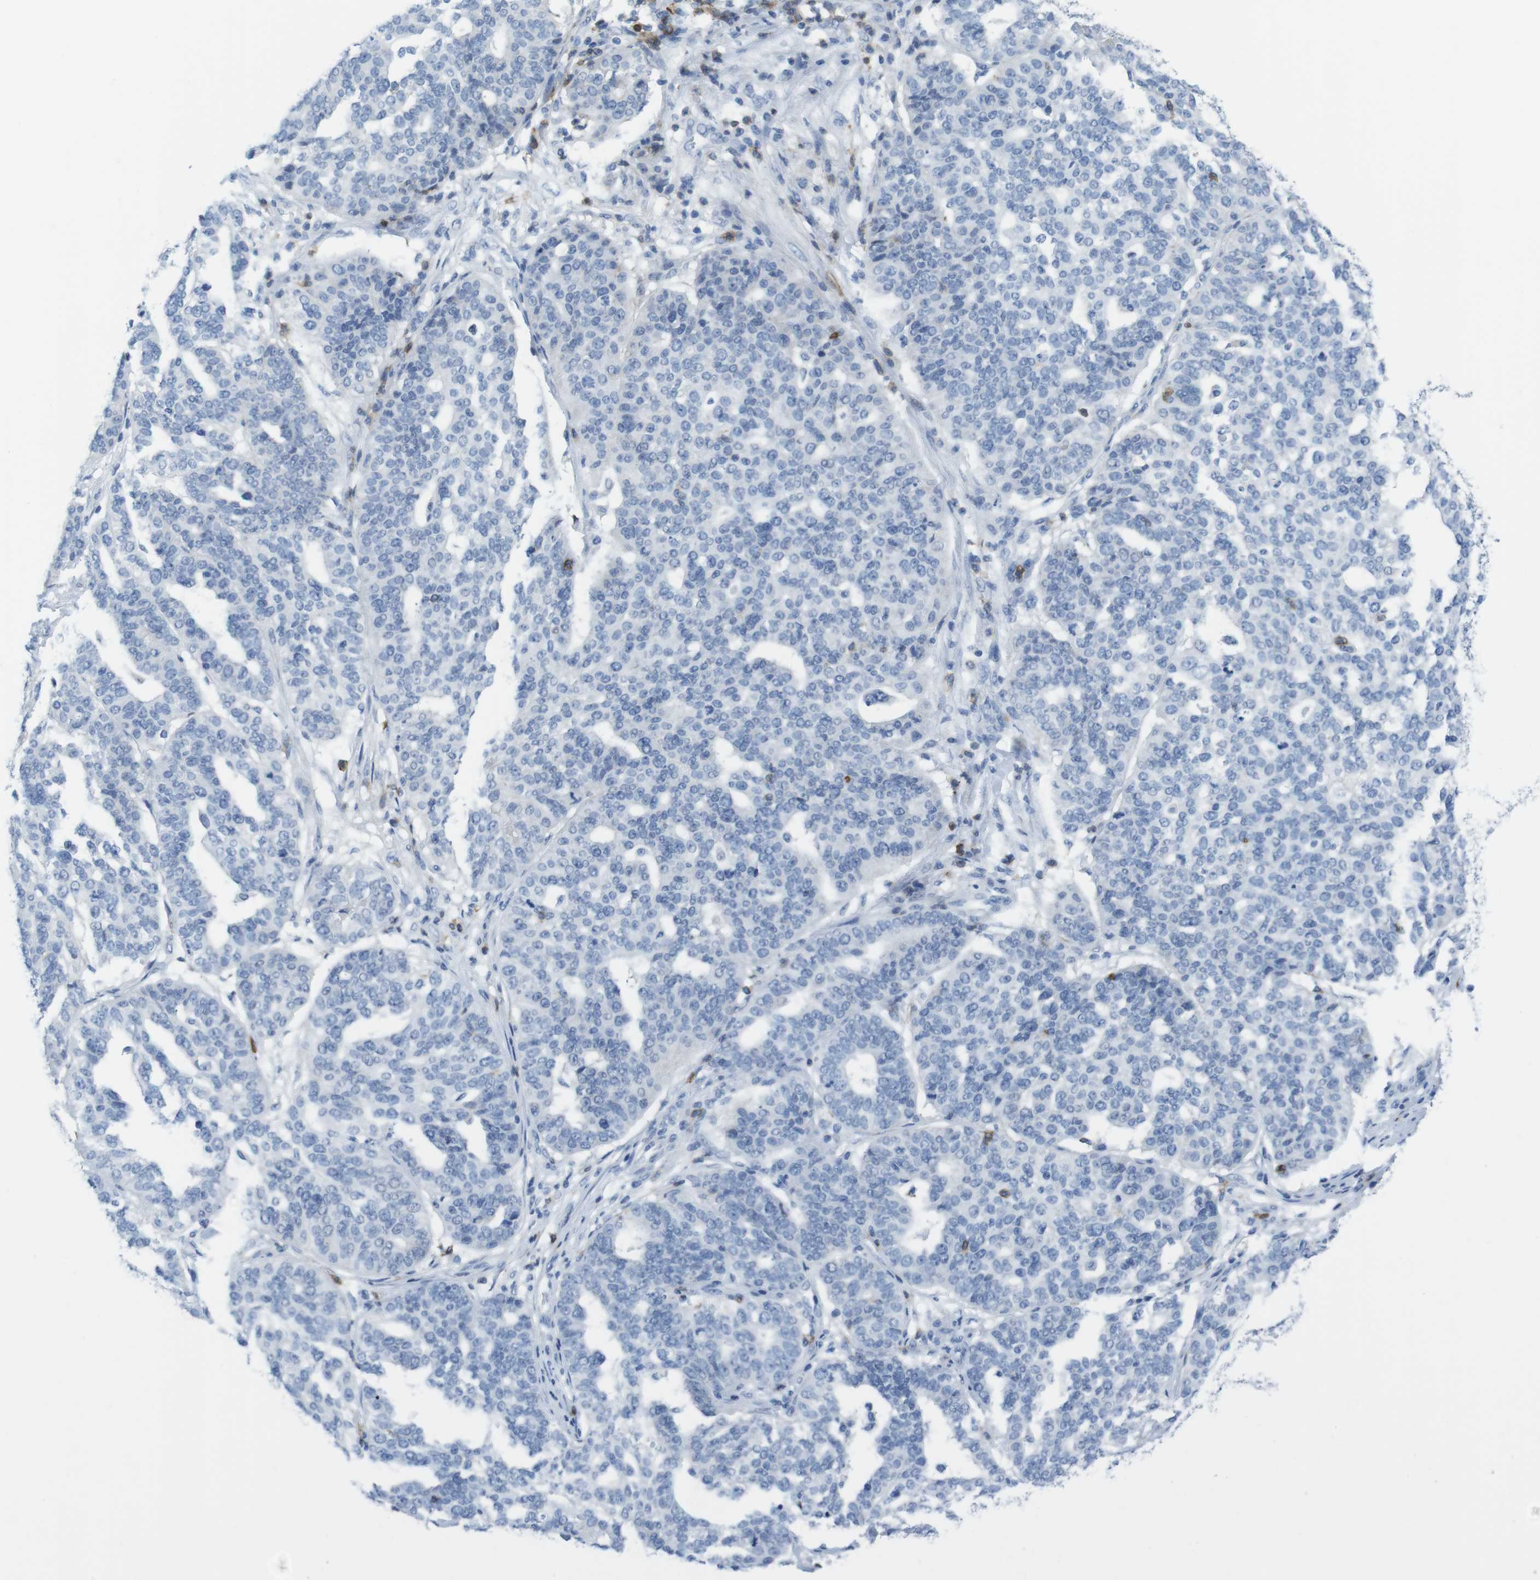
{"staining": {"intensity": "negative", "quantity": "none", "location": "none"}, "tissue": "ovarian cancer", "cell_type": "Tumor cells", "image_type": "cancer", "snomed": [{"axis": "morphology", "description": "Cystadenocarcinoma, serous, NOS"}, {"axis": "topography", "description": "Ovary"}], "caption": "DAB (3,3'-diaminobenzidine) immunohistochemical staining of serous cystadenocarcinoma (ovarian) demonstrates no significant staining in tumor cells. (DAB (3,3'-diaminobenzidine) immunohistochemistry (IHC) with hematoxylin counter stain).", "gene": "CD5", "patient": {"sex": "female", "age": 59}}